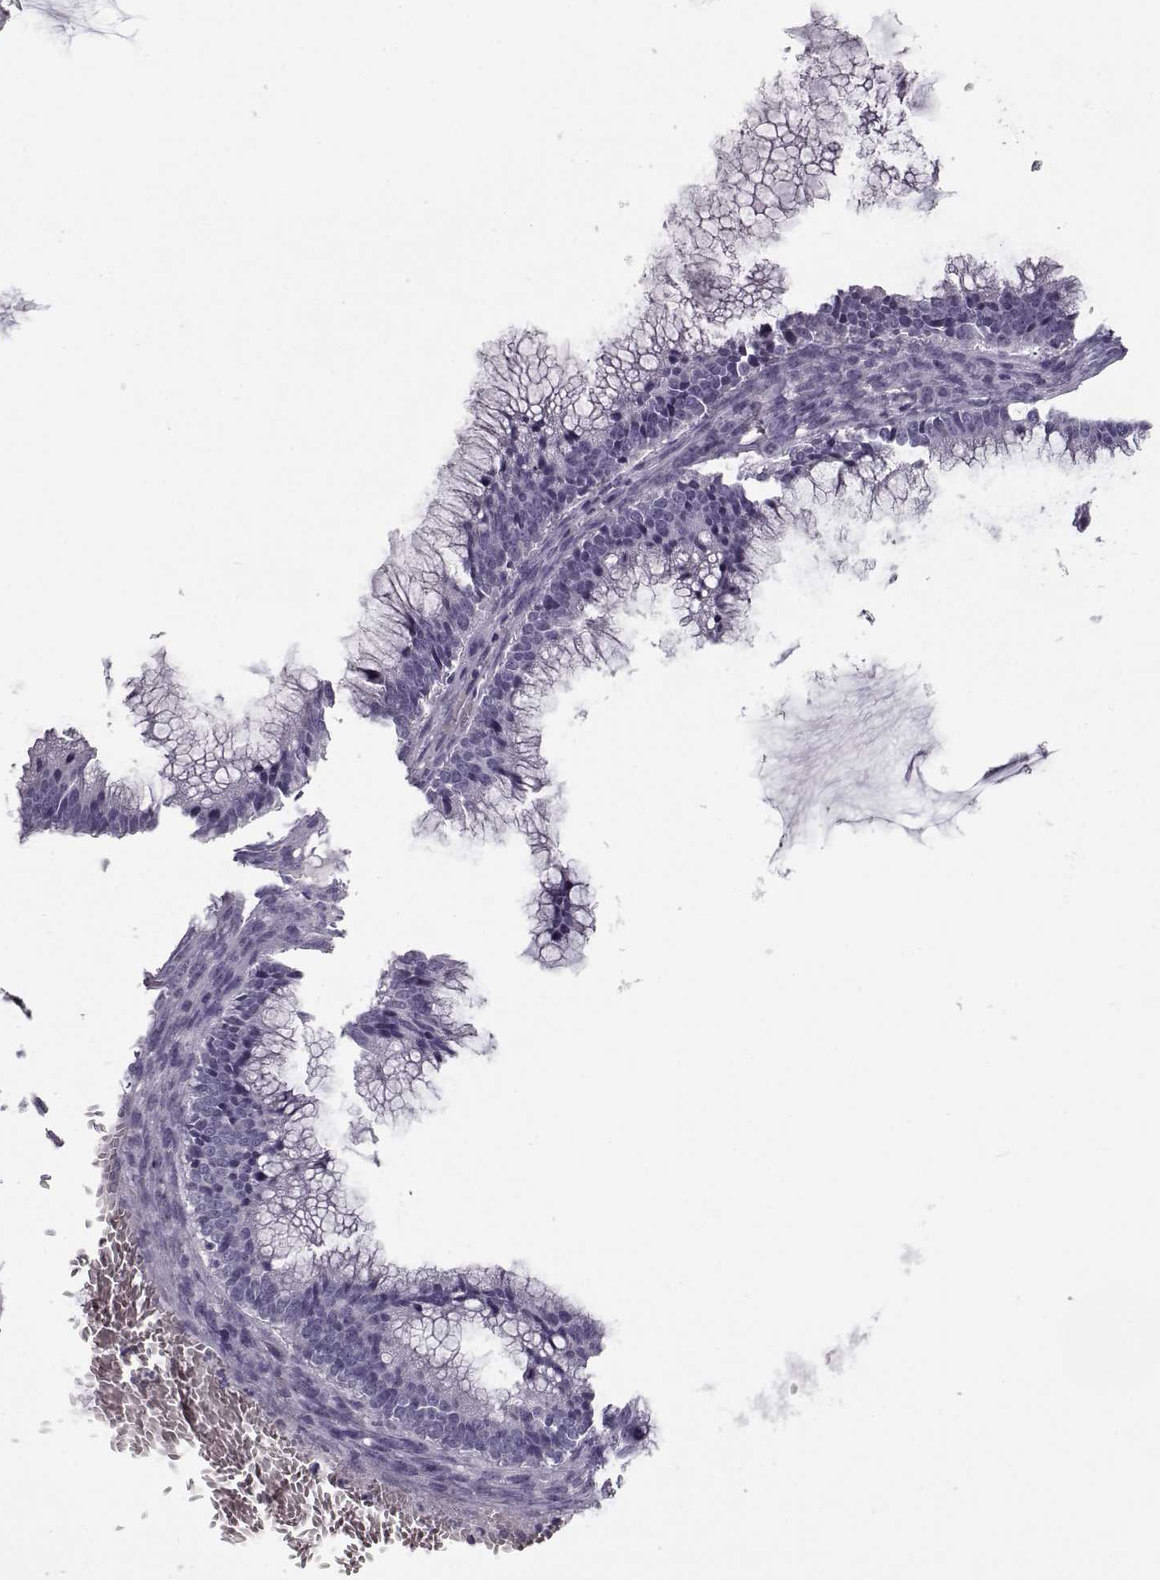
{"staining": {"intensity": "negative", "quantity": "none", "location": "none"}, "tissue": "ovarian cancer", "cell_type": "Tumor cells", "image_type": "cancer", "snomed": [{"axis": "morphology", "description": "Cystadenocarcinoma, mucinous, NOS"}, {"axis": "topography", "description": "Ovary"}], "caption": "A high-resolution histopathology image shows IHC staining of ovarian mucinous cystadenocarcinoma, which shows no significant staining in tumor cells. Brightfield microscopy of immunohistochemistry stained with DAB (3,3'-diaminobenzidine) (brown) and hematoxylin (blue), captured at high magnification.", "gene": "CCL19", "patient": {"sex": "female", "age": 38}}